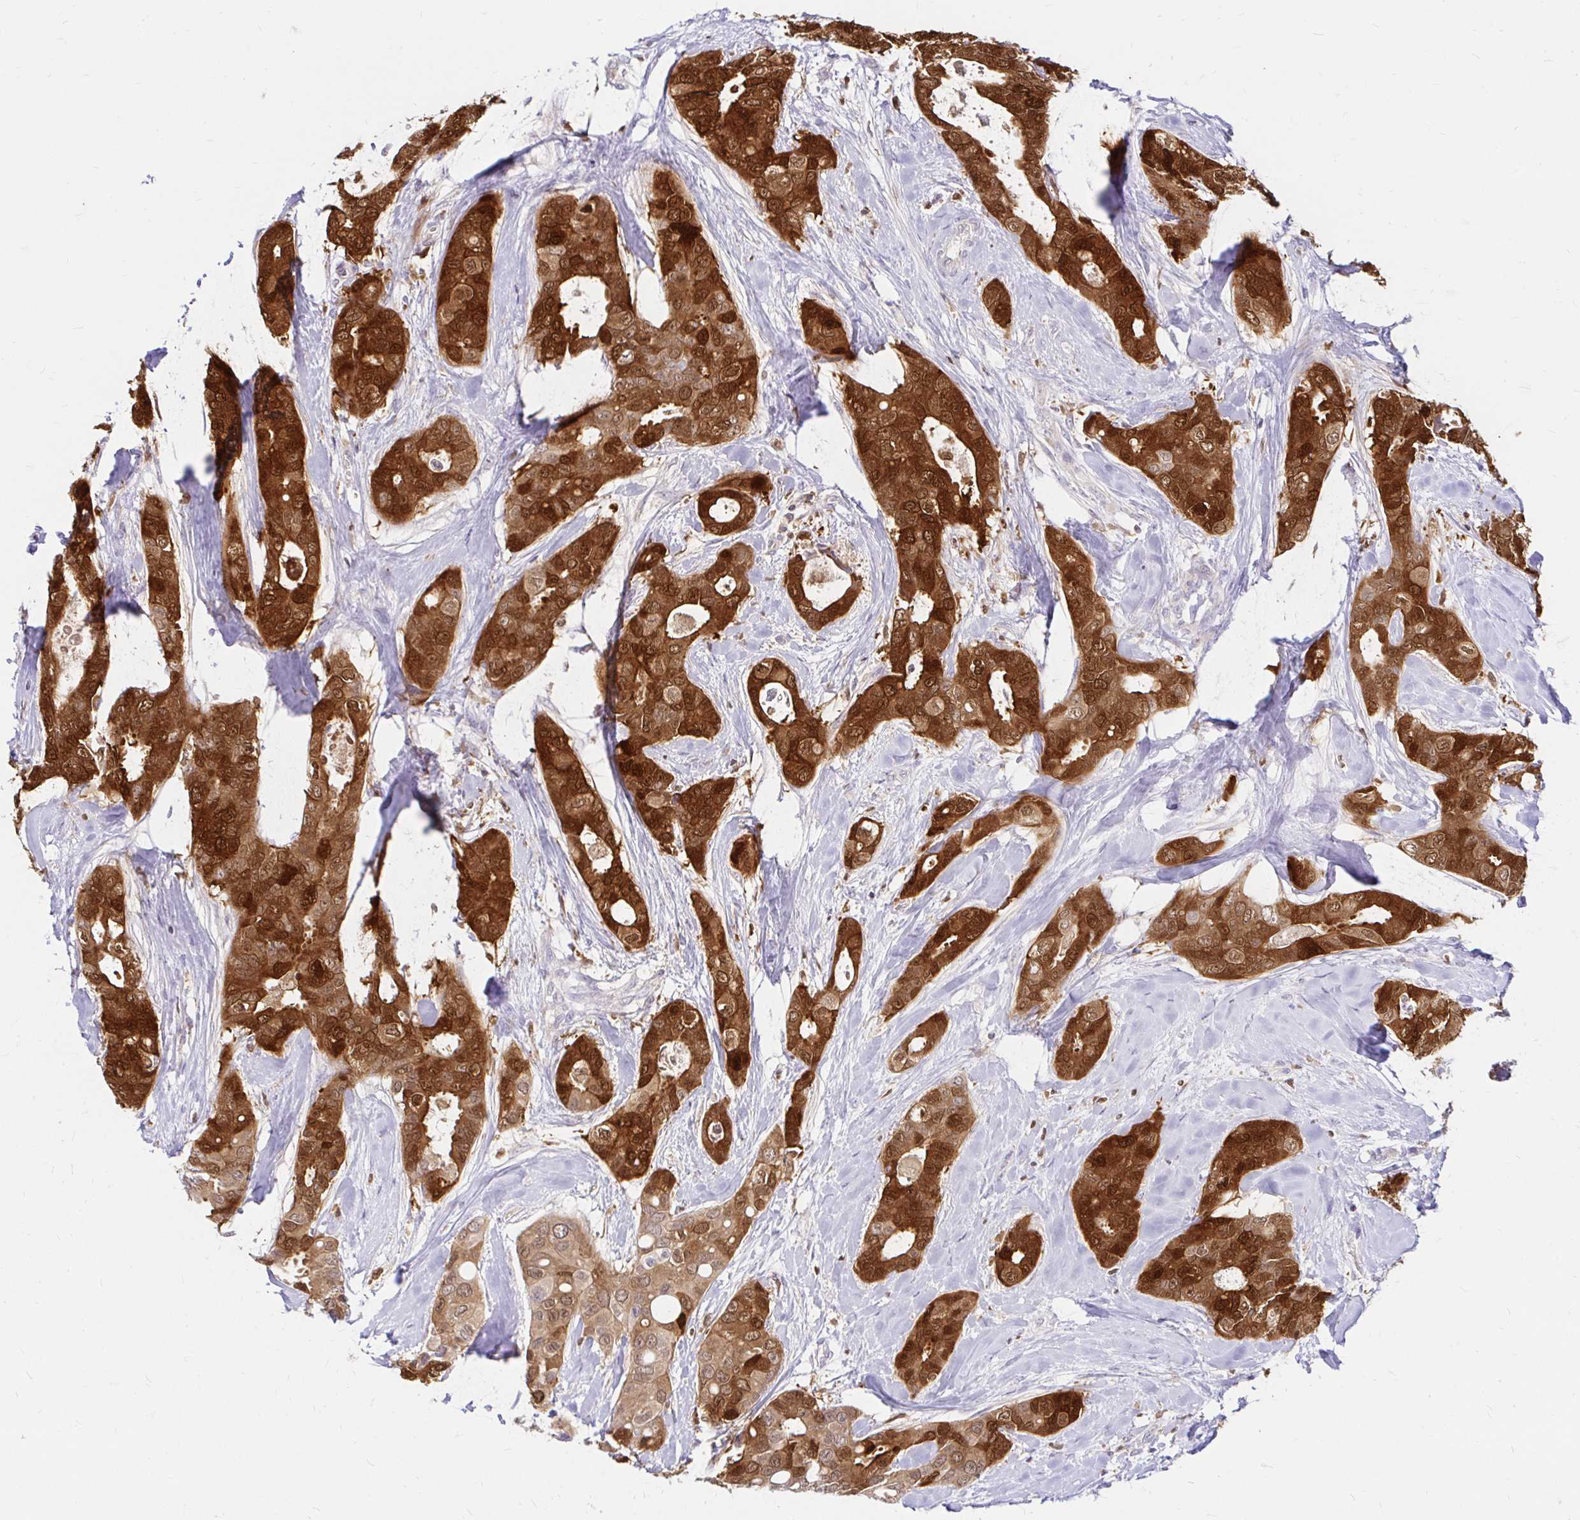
{"staining": {"intensity": "strong", "quantity": ">75%", "location": "cytoplasmic/membranous,nuclear"}, "tissue": "breast cancer", "cell_type": "Tumor cells", "image_type": "cancer", "snomed": [{"axis": "morphology", "description": "Duct carcinoma"}, {"axis": "topography", "description": "Breast"}], "caption": "Brown immunohistochemical staining in human breast cancer (intraductal carcinoma) reveals strong cytoplasmic/membranous and nuclear positivity in about >75% of tumor cells. (DAB IHC with brightfield microscopy, high magnification).", "gene": "PYCARD", "patient": {"sex": "female", "age": 45}}